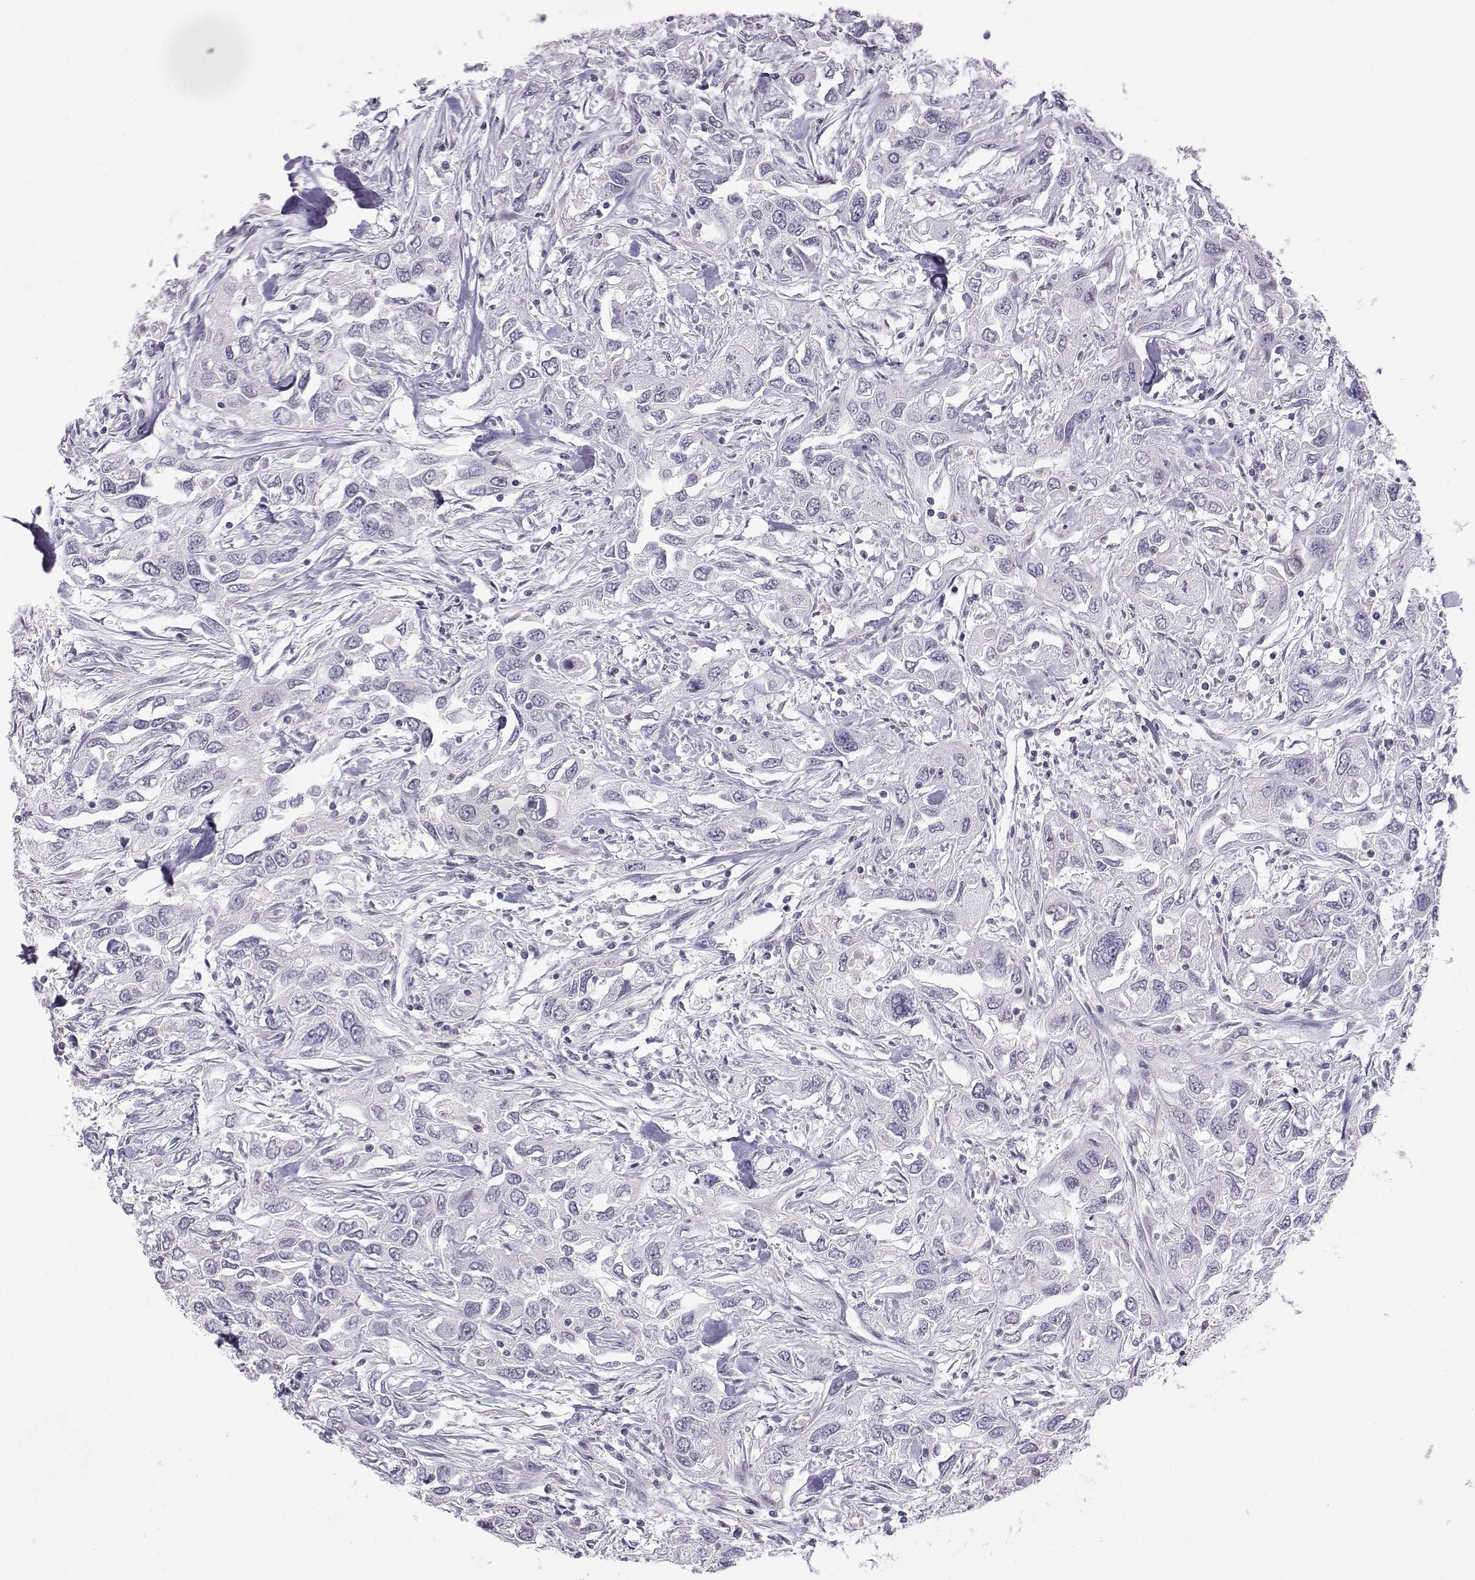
{"staining": {"intensity": "negative", "quantity": "none", "location": "none"}, "tissue": "urothelial cancer", "cell_type": "Tumor cells", "image_type": "cancer", "snomed": [{"axis": "morphology", "description": "Urothelial carcinoma, High grade"}, {"axis": "topography", "description": "Urinary bladder"}], "caption": "DAB immunohistochemical staining of urothelial carcinoma (high-grade) displays no significant expression in tumor cells. (DAB immunohistochemistry (IHC) visualized using brightfield microscopy, high magnification).", "gene": "LHX1", "patient": {"sex": "male", "age": 76}}